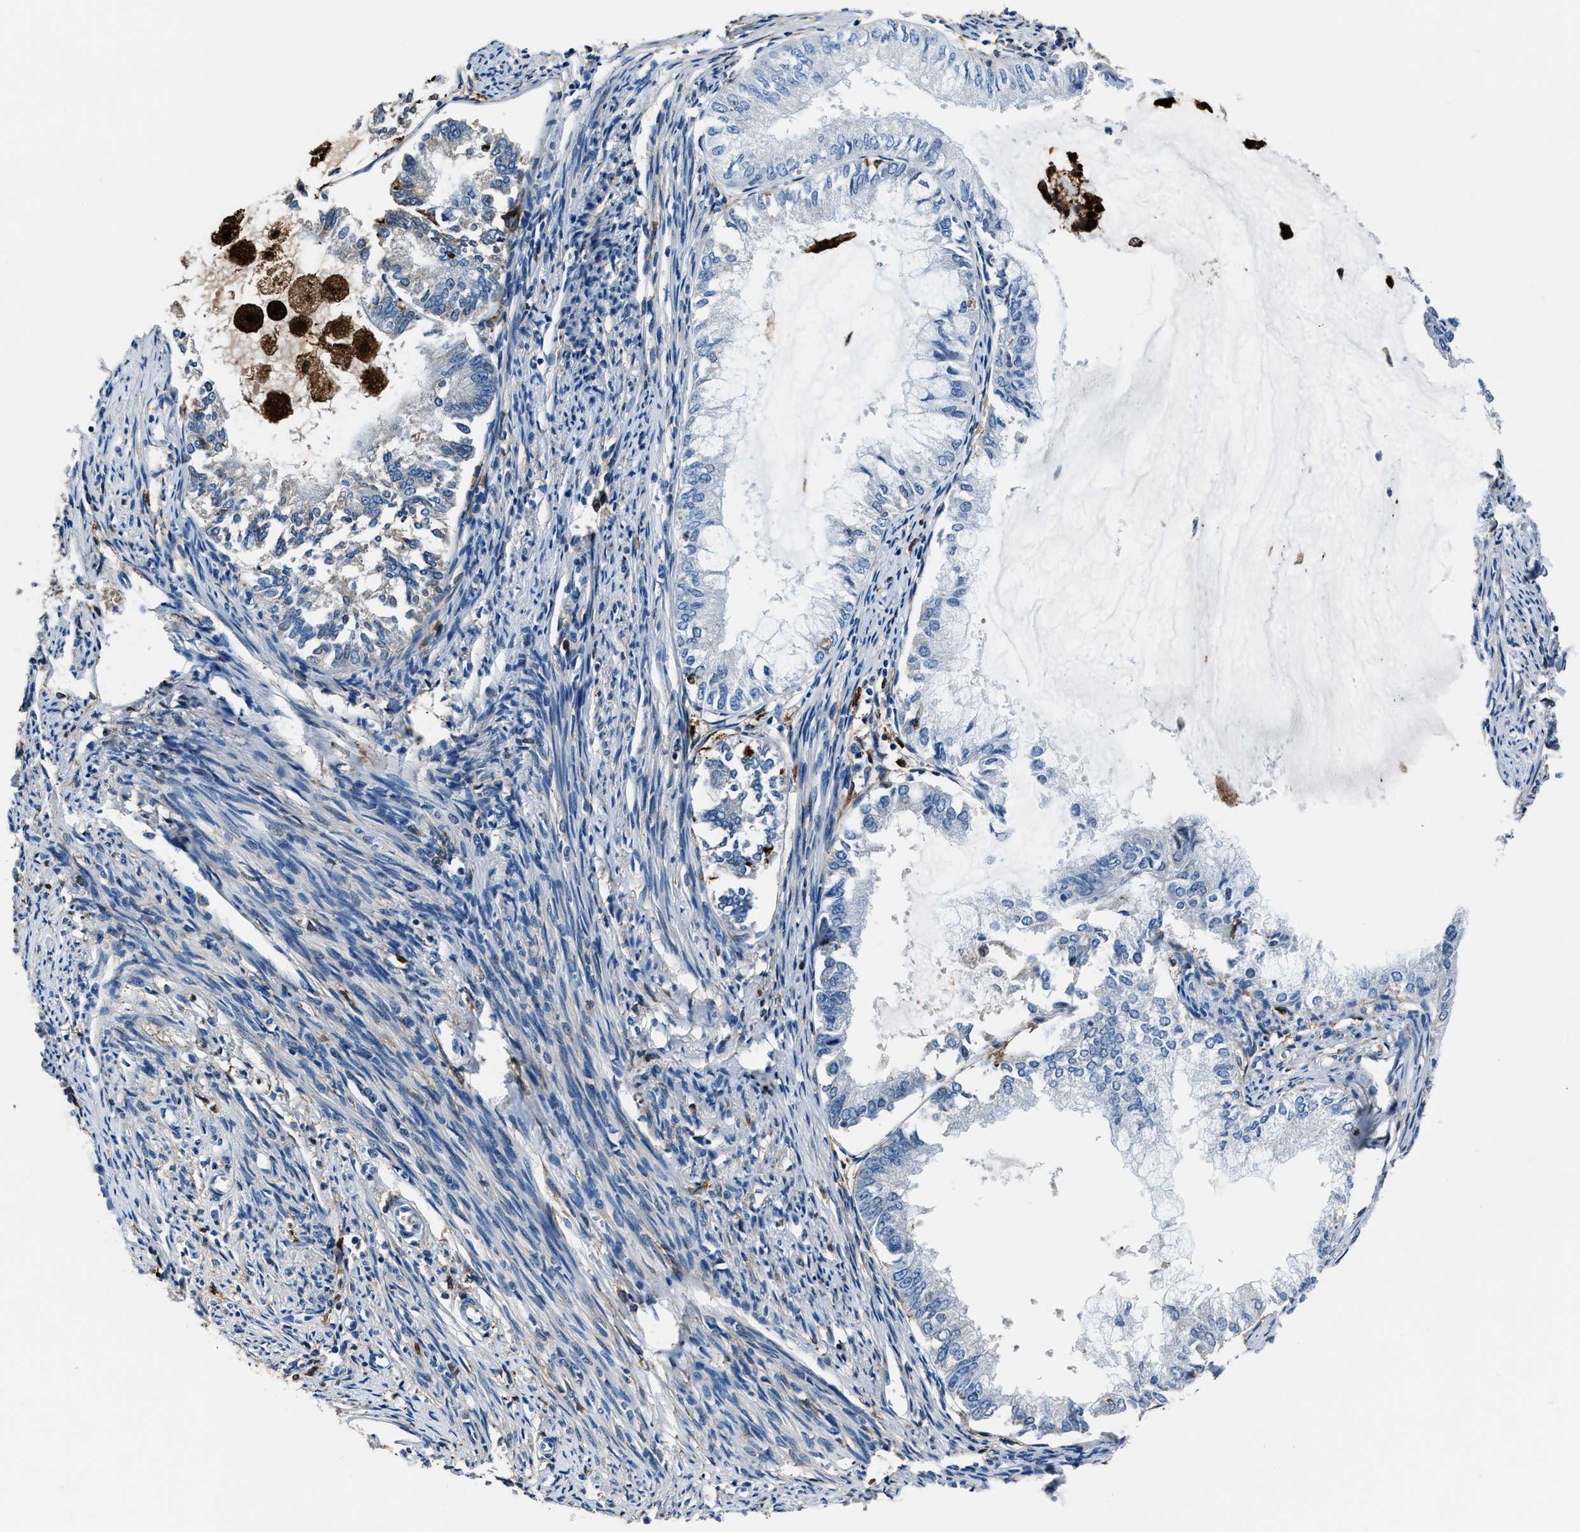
{"staining": {"intensity": "negative", "quantity": "none", "location": "none"}, "tissue": "endometrial cancer", "cell_type": "Tumor cells", "image_type": "cancer", "snomed": [{"axis": "morphology", "description": "Adenocarcinoma, NOS"}, {"axis": "topography", "description": "Endometrium"}], "caption": "IHC photomicrograph of neoplastic tissue: endometrial cancer stained with DAB (3,3'-diaminobenzidine) shows no significant protein staining in tumor cells.", "gene": "FTL", "patient": {"sex": "female", "age": 86}}